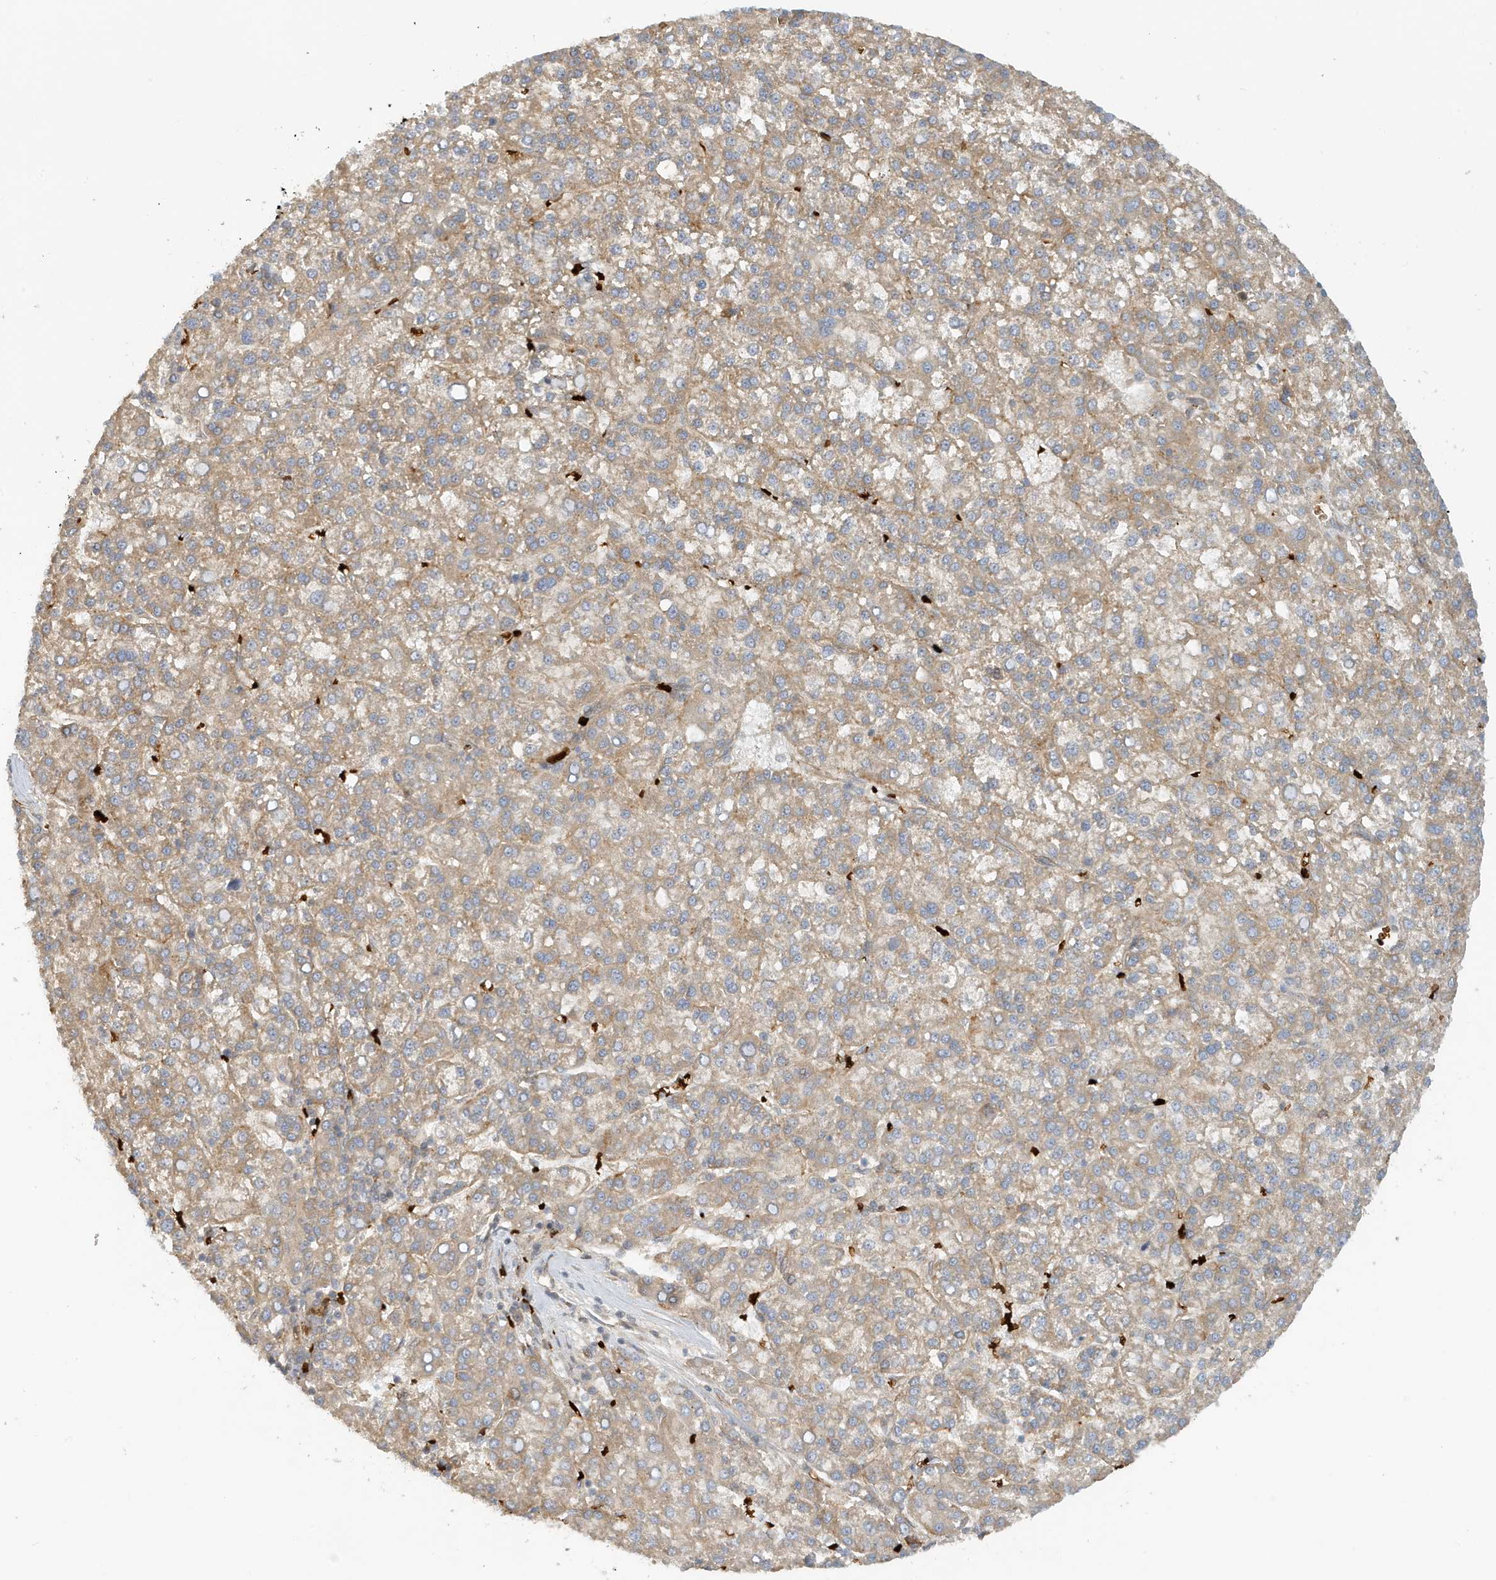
{"staining": {"intensity": "weak", "quantity": ">75%", "location": "cytoplasmic/membranous"}, "tissue": "liver cancer", "cell_type": "Tumor cells", "image_type": "cancer", "snomed": [{"axis": "morphology", "description": "Carcinoma, Hepatocellular, NOS"}, {"axis": "topography", "description": "Liver"}], "caption": "Immunohistochemistry (DAB (3,3'-diaminobenzidine)) staining of liver cancer exhibits weak cytoplasmic/membranous protein expression in approximately >75% of tumor cells.", "gene": "FYCO1", "patient": {"sex": "female", "age": 58}}